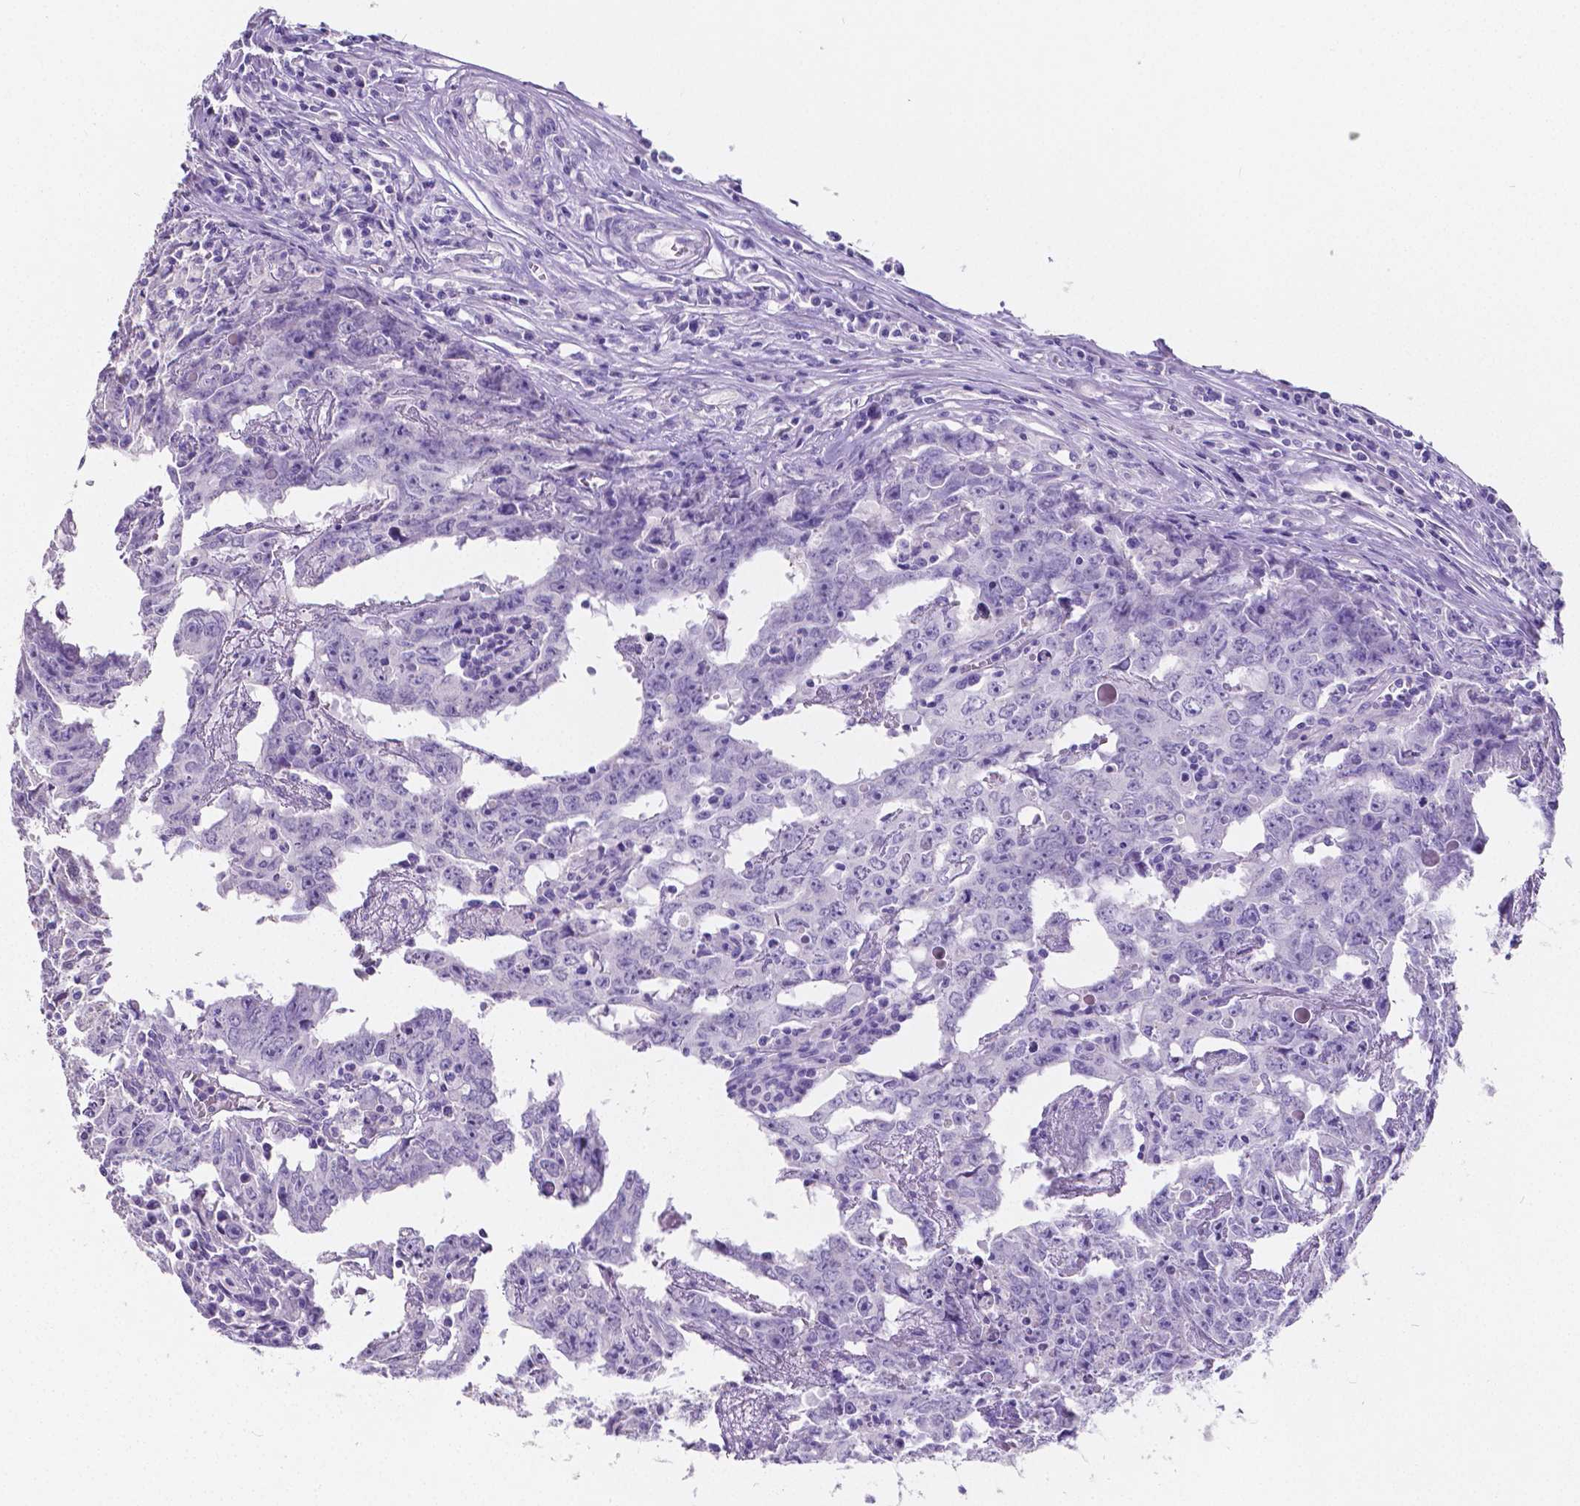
{"staining": {"intensity": "negative", "quantity": "none", "location": "none"}, "tissue": "testis cancer", "cell_type": "Tumor cells", "image_type": "cancer", "snomed": [{"axis": "morphology", "description": "Carcinoma, Embryonal, NOS"}, {"axis": "topography", "description": "Testis"}], "caption": "Testis cancer was stained to show a protein in brown. There is no significant positivity in tumor cells.", "gene": "SATB2", "patient": {"sex": "male", "age": 22}}